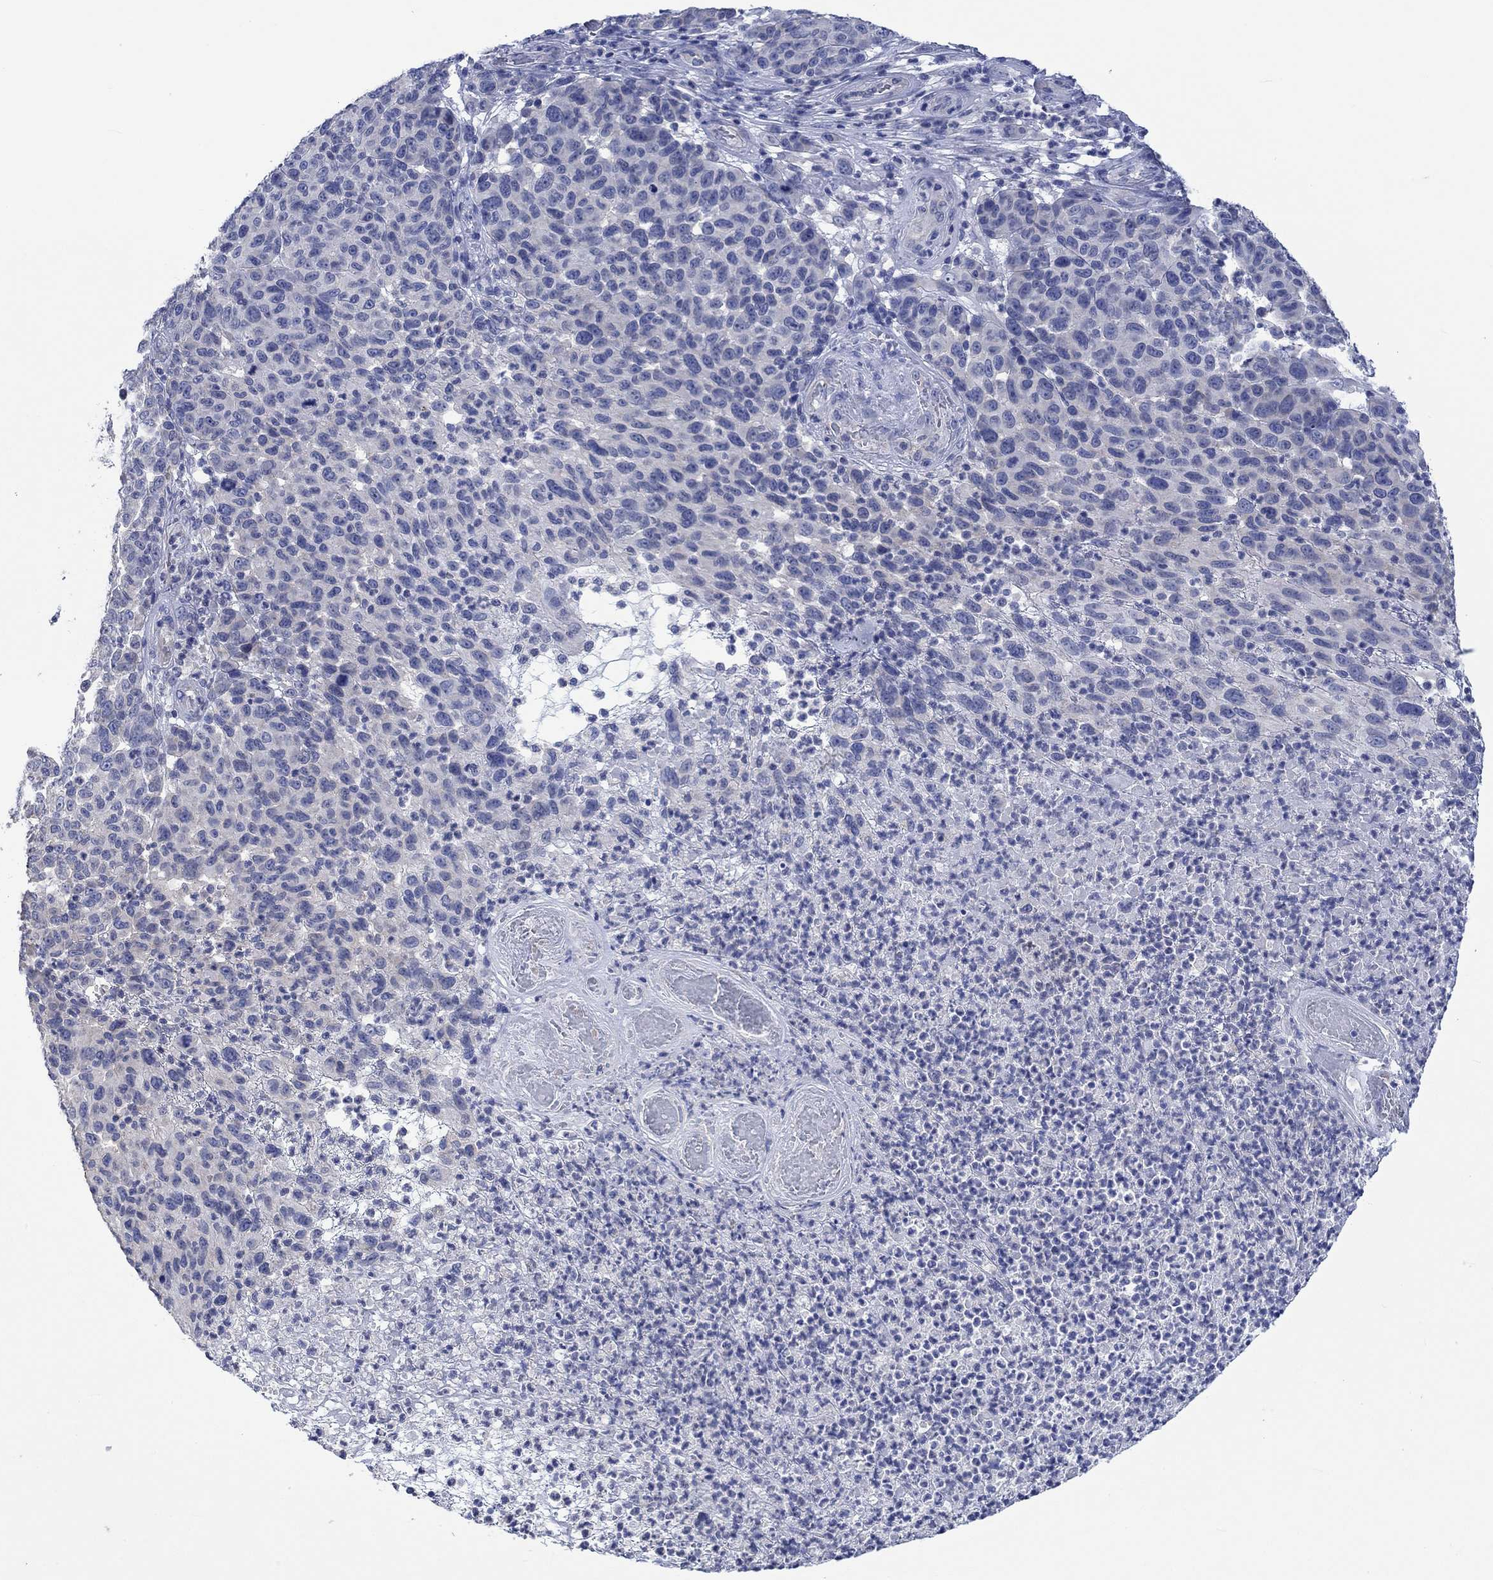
{"staining": {"intensity": "negative", "quantity": "none", "location": "none"}, "tissue": "melanoma", "cell_type": "Tumor cells", "image_type": "cancer", "snomed": [{"axis": "morphology", "description": "Malignant melanoma, NOS"}, {"axis": "topography", "description": "Skin"}], "caption": "An immunohistochemistry (IHC) micrograph of malignant melanoma is shown. There is no staining in tumor cells of malignant melanoma.", "gene": "AGRP", "patient": {"sex": "male", "age": 59}}